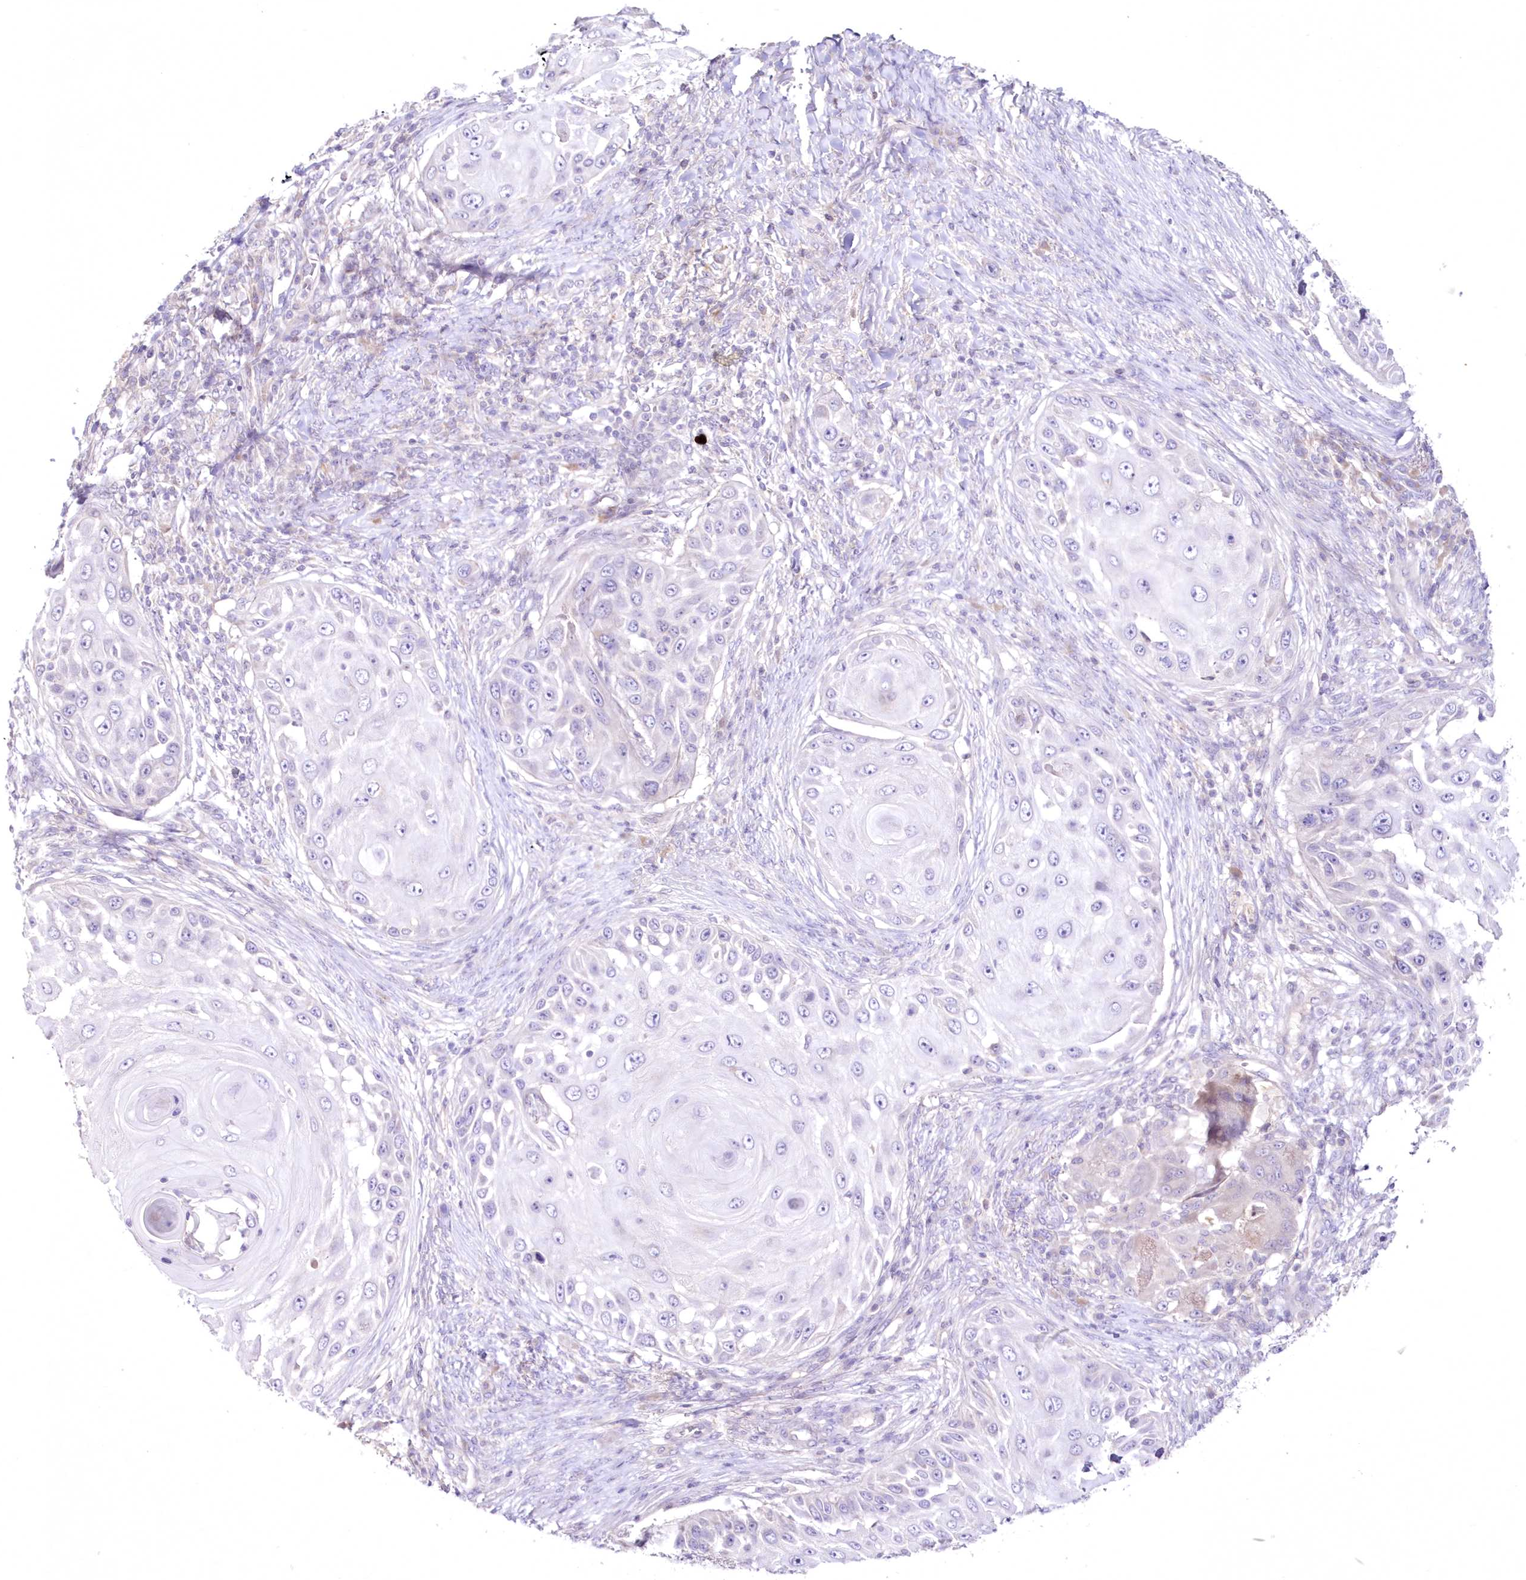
{"staining": {"intensity": "negative", "quantity": "none", "location": "none"}, "tissue": "skin cancer", "cell_type": "Tumor cells", "image_type": "cancer", "snomed": [{"axis": "morphology", "description": "Squamous cell carcinoma, NOS"}, {"axis": "topography", "description": "Skin"}], "caption": "The photomicrograph demonstrates no significant positivity in tumor cells of skin cancer (squamous cell carcinoma).", "gene": "NEU4", "patient": {"sex": "female", "age": 44}}